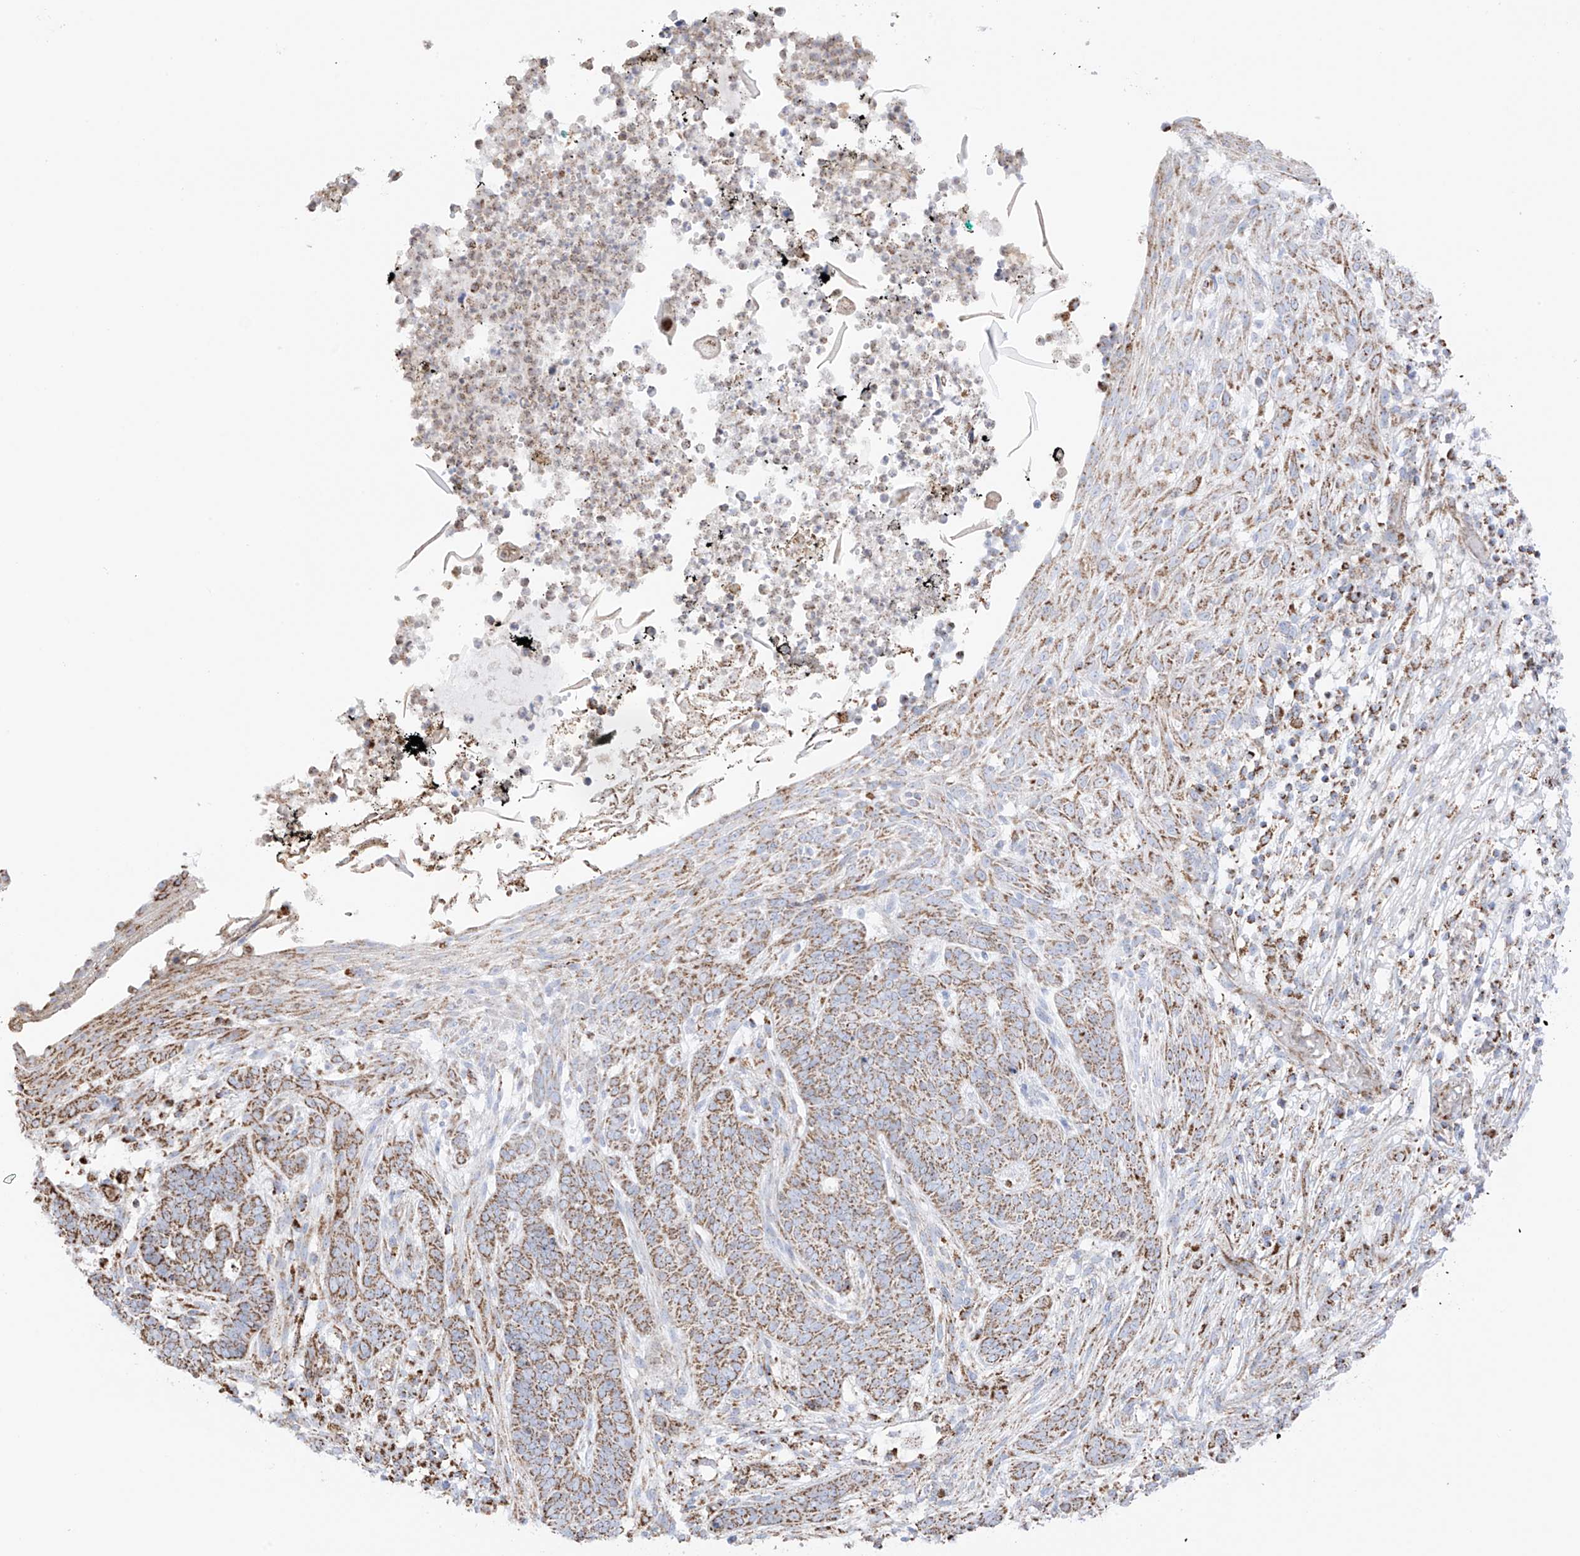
{"staining": {"intensity": "moderate", "quantity": ">75%", "location": "cytoplasmic/membranous"}, "tissue": "skin cancer", "cell_type": "Tumor cells", "image_type": "cancer", "snomed": [{"axis": "morphology", "description": "Normal tissue, NOS"}, {"axis": "morphology", "description": "Basal cell carcinoma"}, {"axis": "topography", "description": "Skin"}], "caption": "Tumor cells display medium levels of moderate cytoplasmic/membranous staining in approximately >75% of cells in human skin basal cell carcinoma.", "gene": "XKR3", "patient": {"sex": "male", "age": 64}}